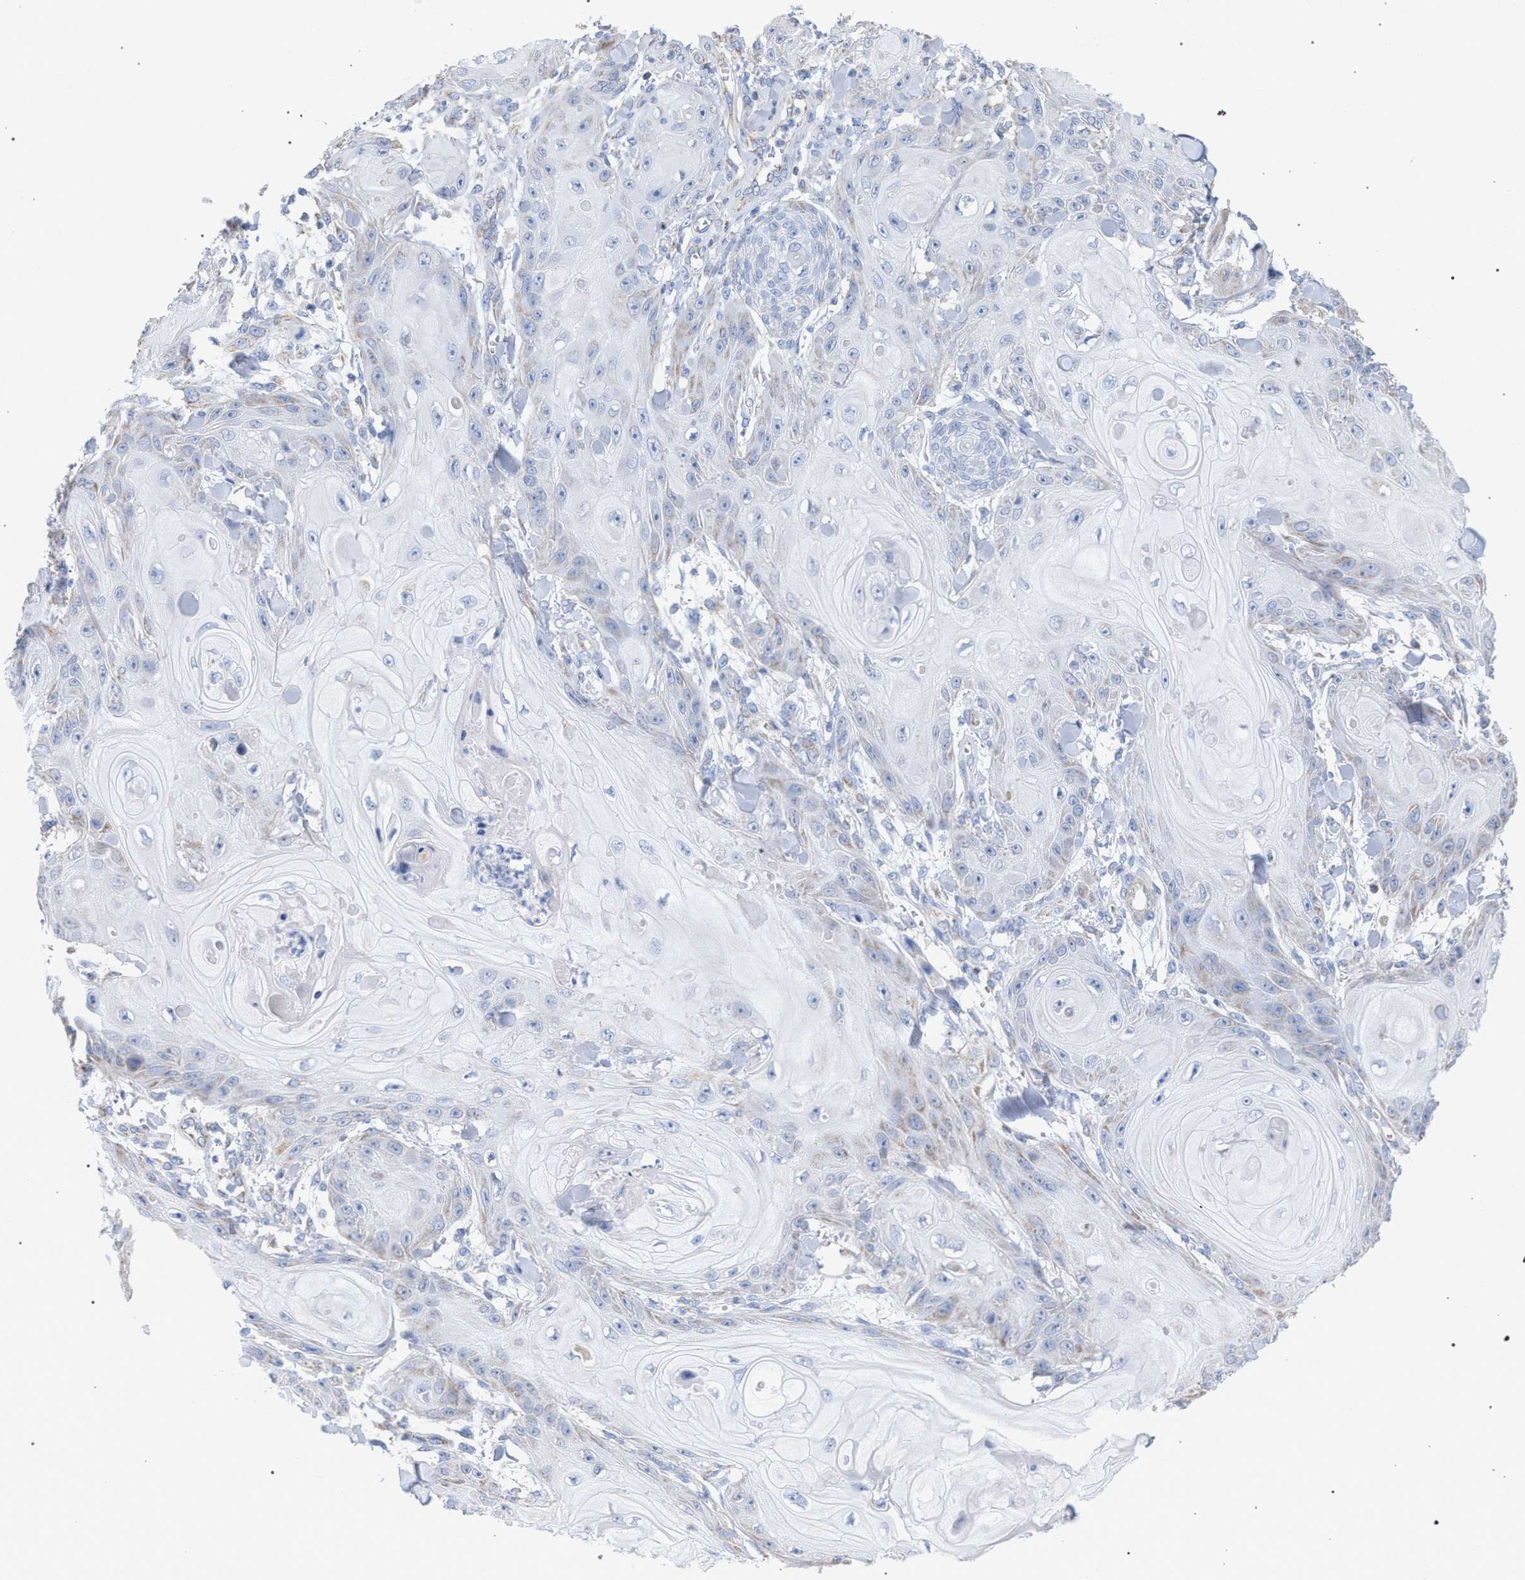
{"staining": {"intensity": "weak", "quantity": "<25%", "location": "cytoplasmic/membranous"}, "tissue": "skin cancer", "cell_type": "Tumor cells", "image_type": "cancer", "snomed": [{"axis": "morphology", "description": "Squamous cell carcinoma, NOS"}, {"axis": "topography", "description": "Skin"}], "caption": "The immunohistochemistry (IHC) photomicrograph has no significant expression in tumor cells of skin cancer tissue.", "gene": "ECI2", "patient": {"sex": "male", "age": 74}}